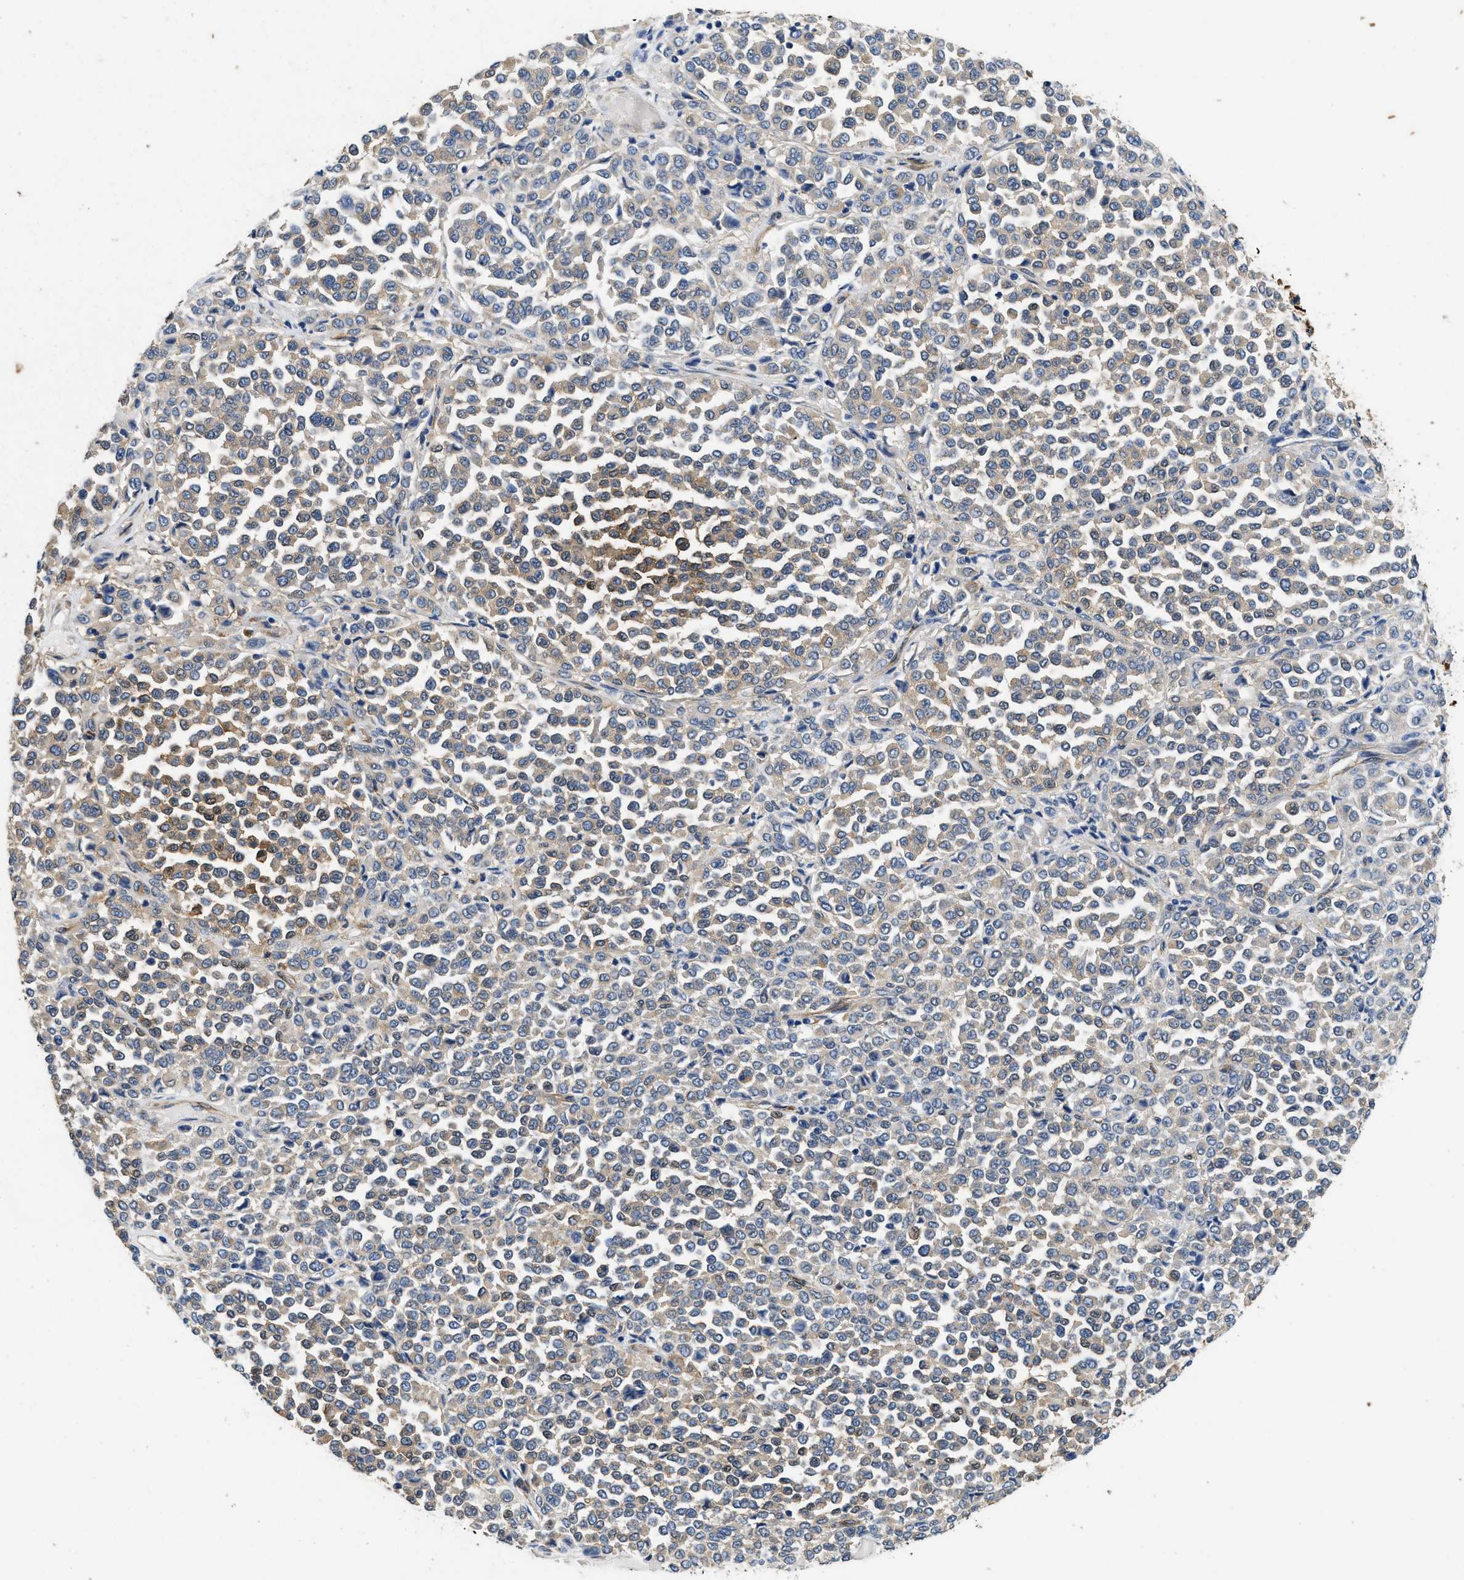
{"staining": {"intensity": "moderate", "quantity": "<25%", "location": "cytoplasmic/membranous"}, "tissue": "melanoma", "cell_type": "Tumor cells", "image_type": "cancer", "snomed": [{"axis": "morphology", "description": "Malignant melanoma, Metastatic site"}, {"axis": "topography", "description": "Pancreas"}], "caption": "A micrograph showing moderate cytoplasmic/membranous expression in about <25% of tumor cells in malignant melanoma (metastatic site), as visualized by brown immunohistochemical staining.", "gene": "RAPH1", "patient": {"sex": "female", "age": 30}}